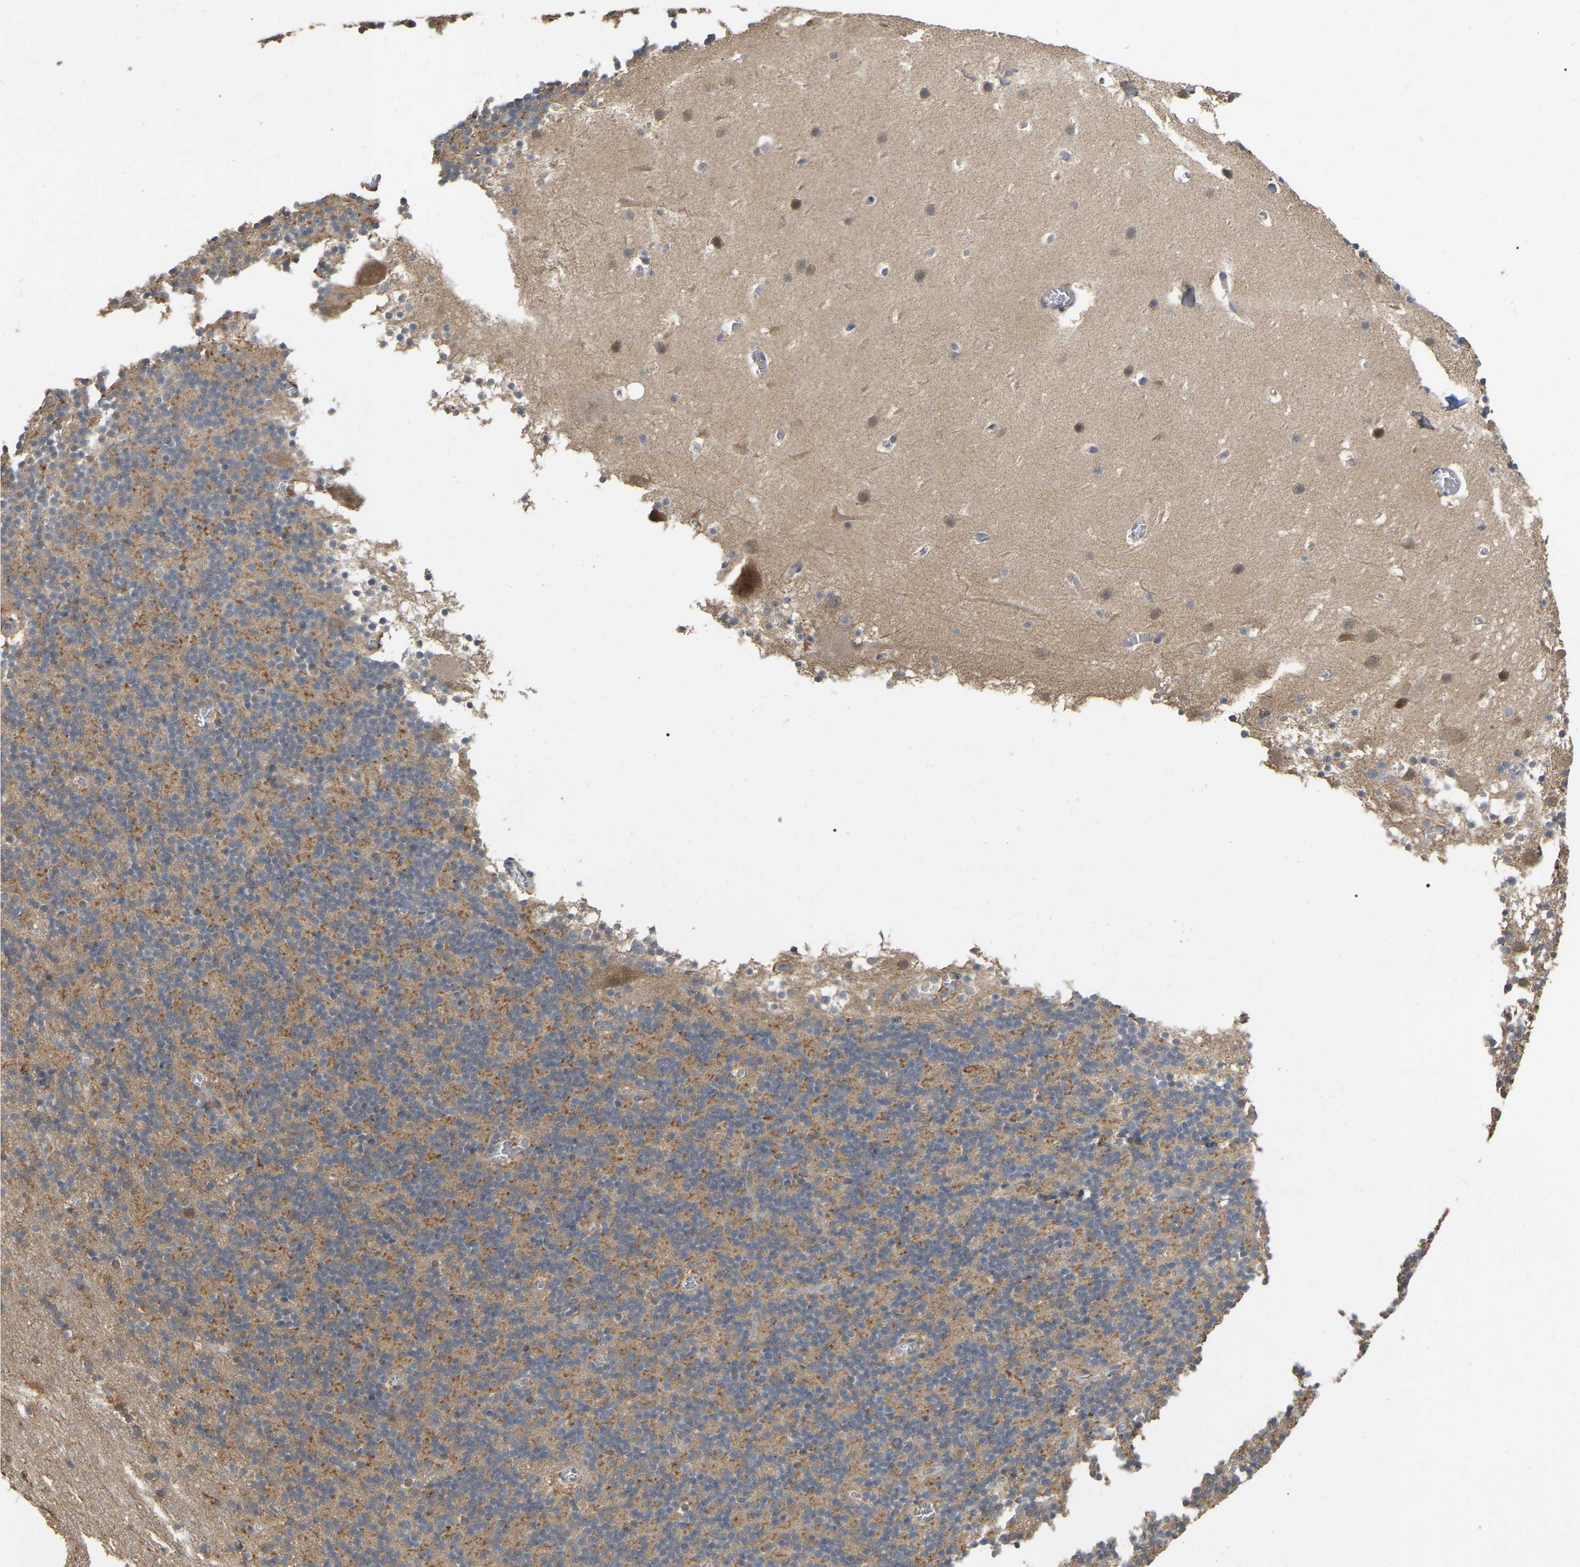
{"staining": {"intensity": "moderate", "quantity": "<25%", "location": "cytoplasmic/membranous"}, "tissue": "cerebellum", "cell_type": "Cells in granular layer", "image_type": "normal", "snomed": [{"axis": "morphology", "description": "Normal tissue, NOS"}, {"axis": "topography", "description": "Cerebellum"}], "caption": "Cerebellum stained with DAB (3,3'-diaminobenzidine) immunohistochemistry reveals low levels of moderate cytoplasmic/membranous expression in approximately <25% of cells in granular layer.", "gene": "FAM219A", "patient": {"sex": "male", "age": 45}}